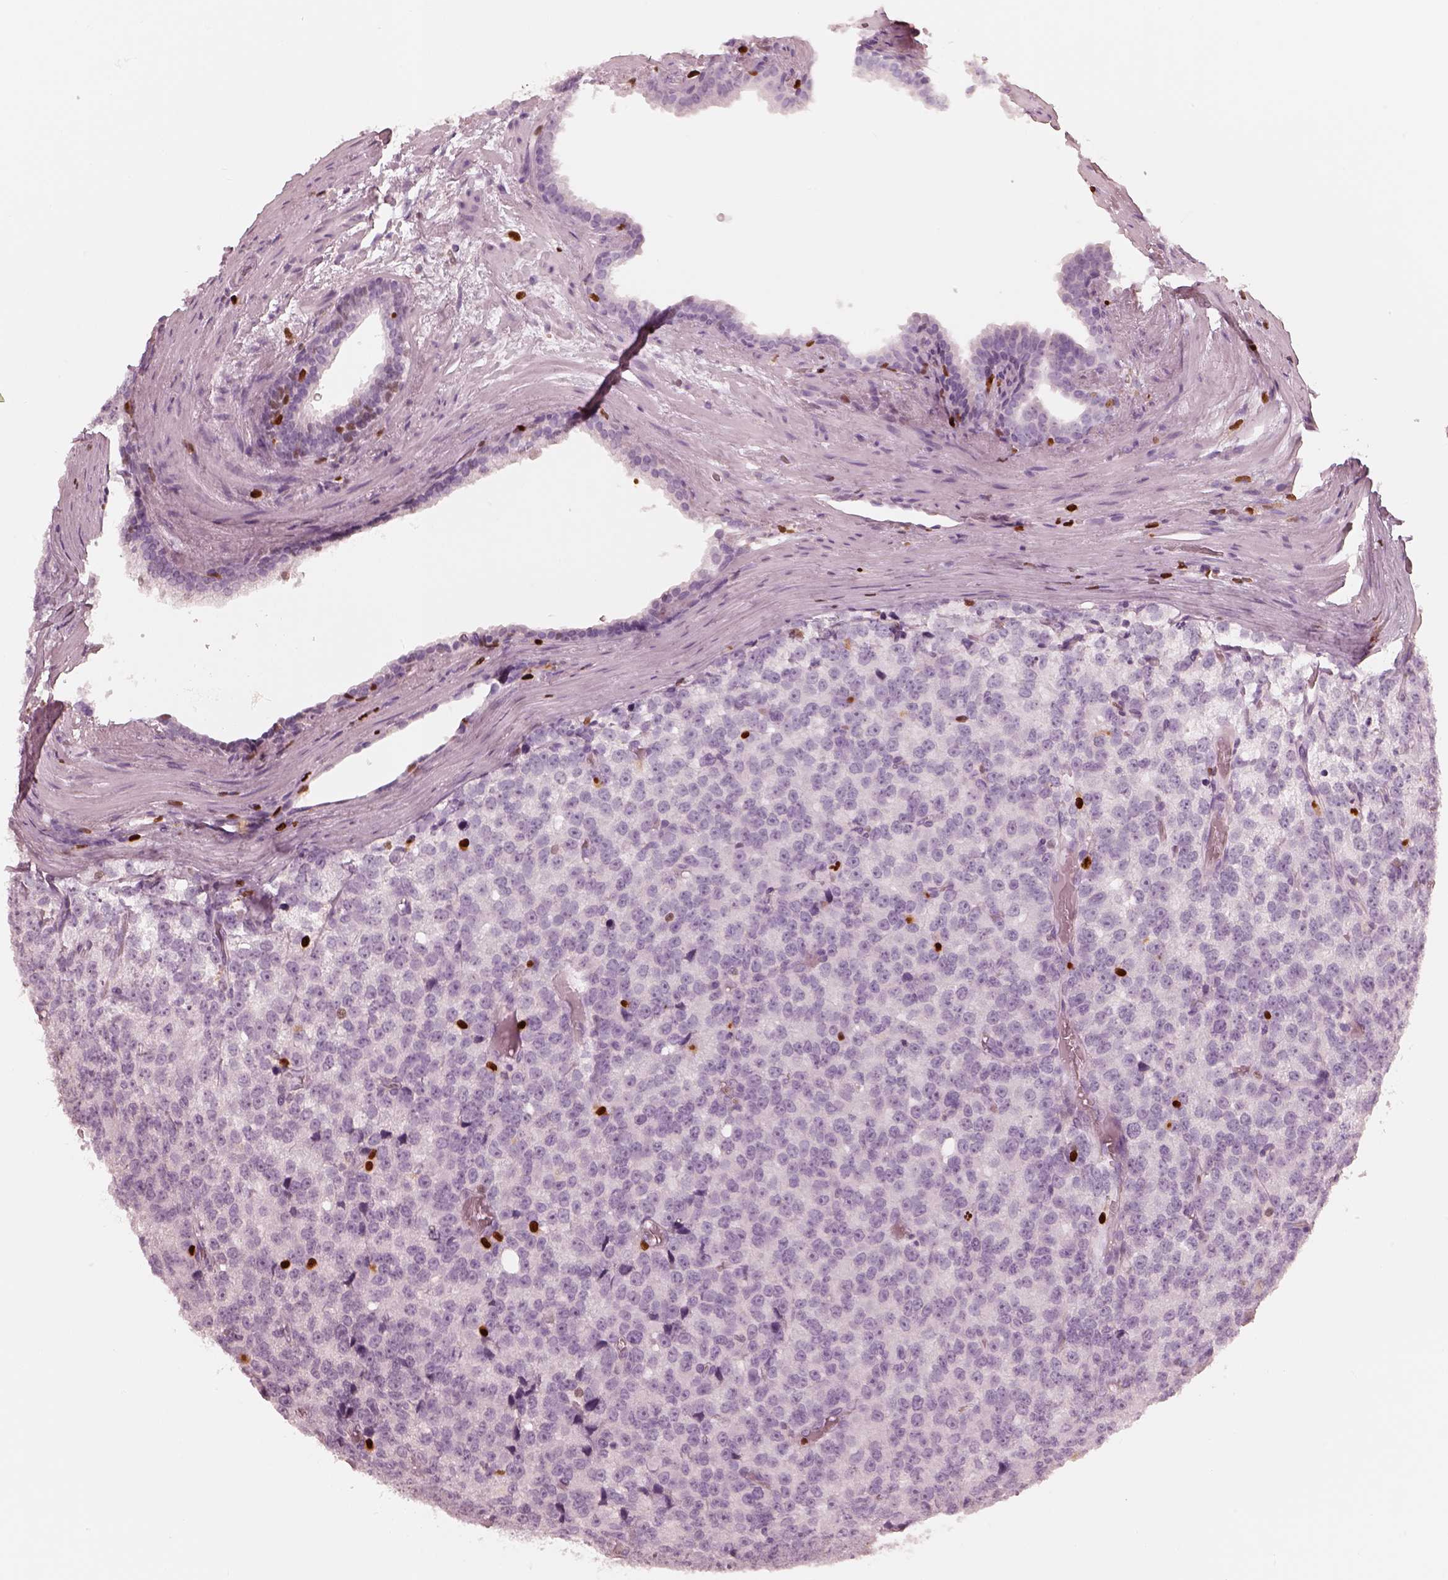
{"staining": {"intensity": "negative", "quantity": "none", "location": "none"}, "tissue": "prostate cancer", "cell_type": "Tumor cells", "image_type": "cancer", "snomed": [{"axis": "morphology", "description": "Adenocarcinoma, High grade"}, {"axis": "topography", "description": "Prostate and seminal vesicle, NOS"}], "caption": "Immunohistochemistry (IHC) of prostate cancer demonstrates no positivity in tumor cells. Brightfield microscopy of immunohistochemistry (IHC) stained with DAB (3,3'-diaminobenzidine) (brown) and hematoxylin (blue), captured at high magnification.", "gene": "ALOX5", "patient": {"sex": "male", "age": 62}}